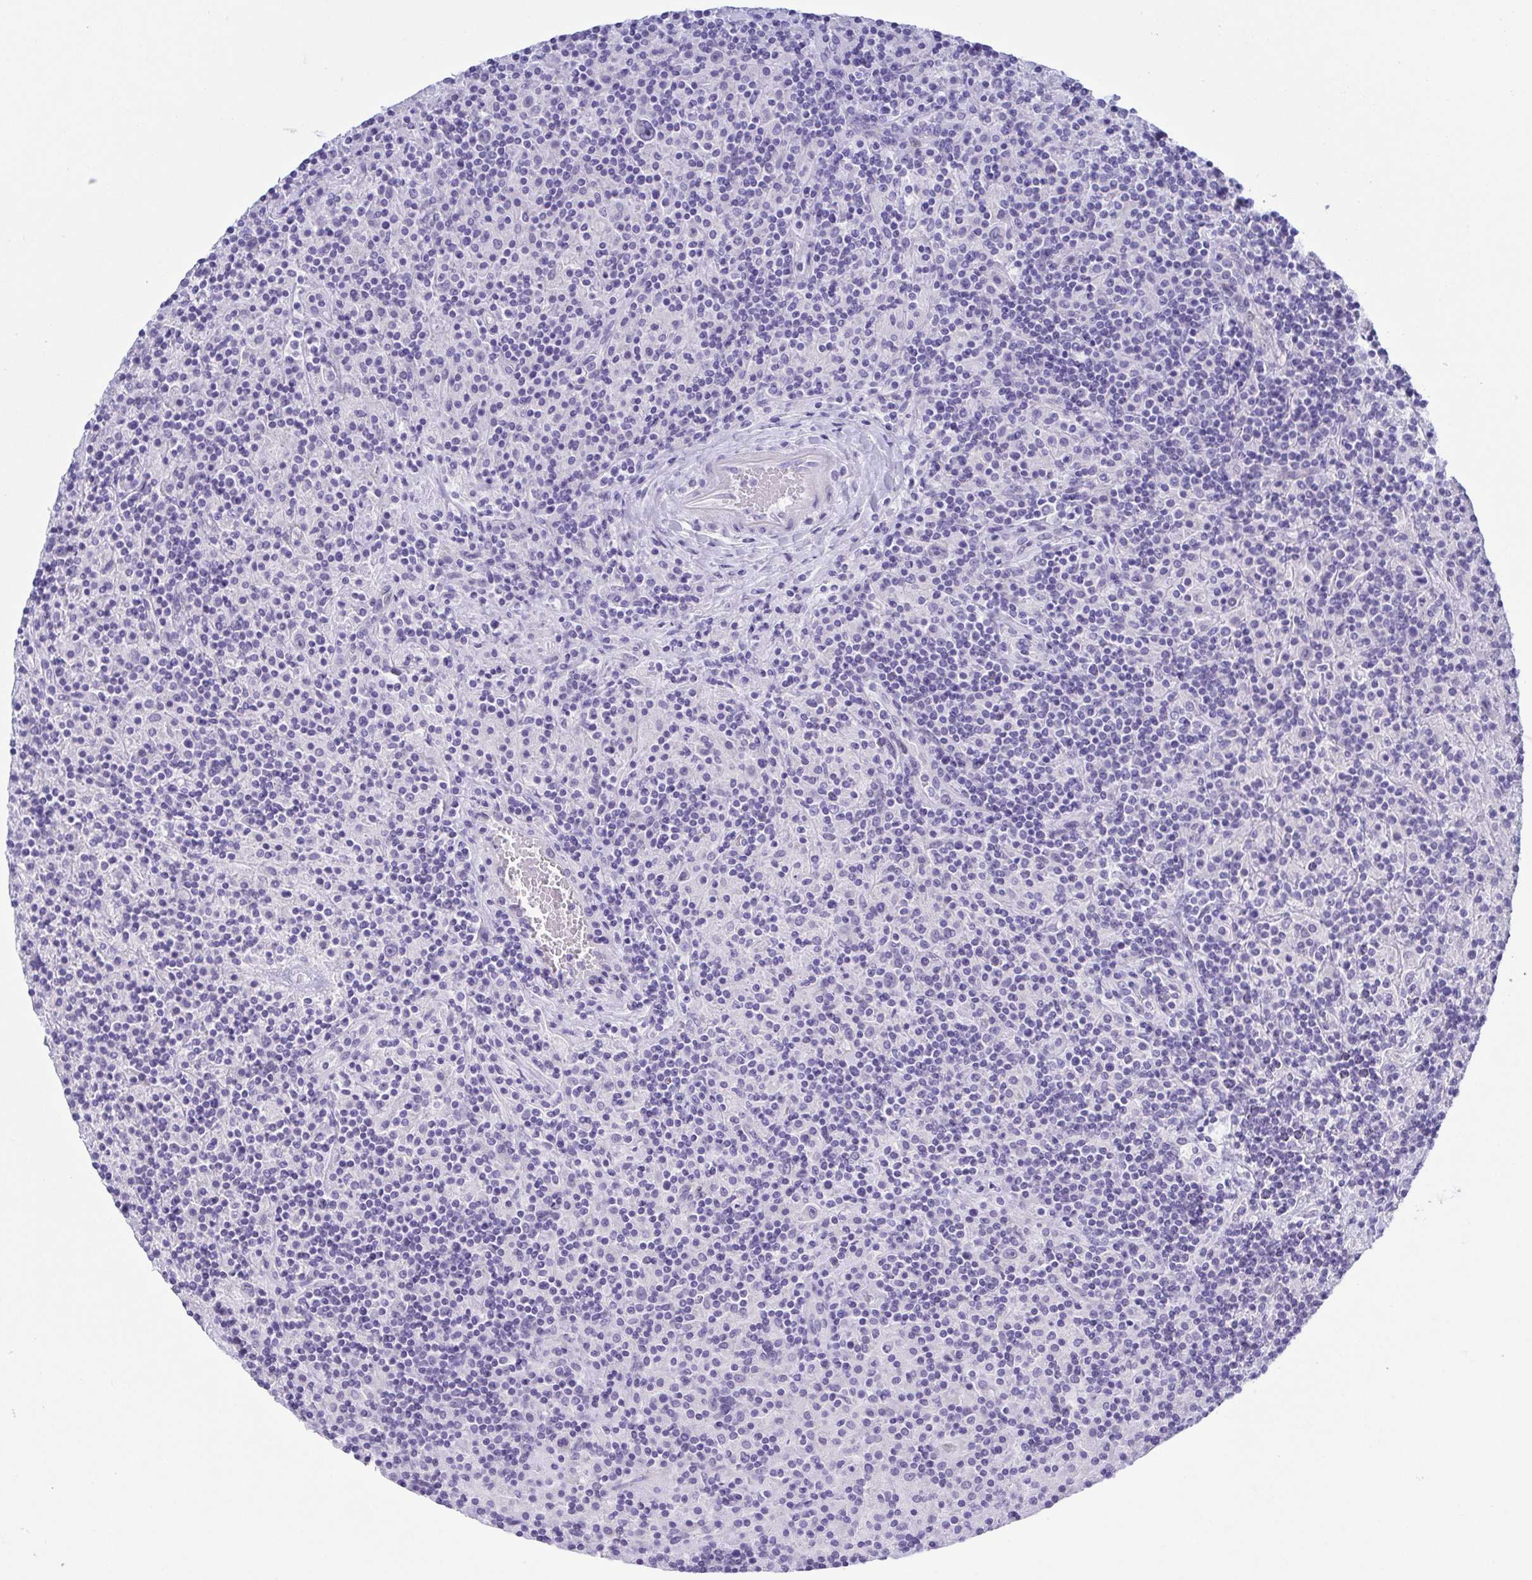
{"staining": {"intensity": "negative", "quantity": "none", "location": "none"}, "tissue": "lymphoma", "cell_type": "Tumor cells", "image_type": "cancer", "snomed": [{"axis": "morphology", "description": "Hodgkin's disease, NOS"}, {"axis": "topography", "description": "Lymph node"}], "caption": "Tumor cells are negative for brown protein staining in lymphoma.", "gene": "MUCL3", "patient": {"sex": "male", "age": 70}}